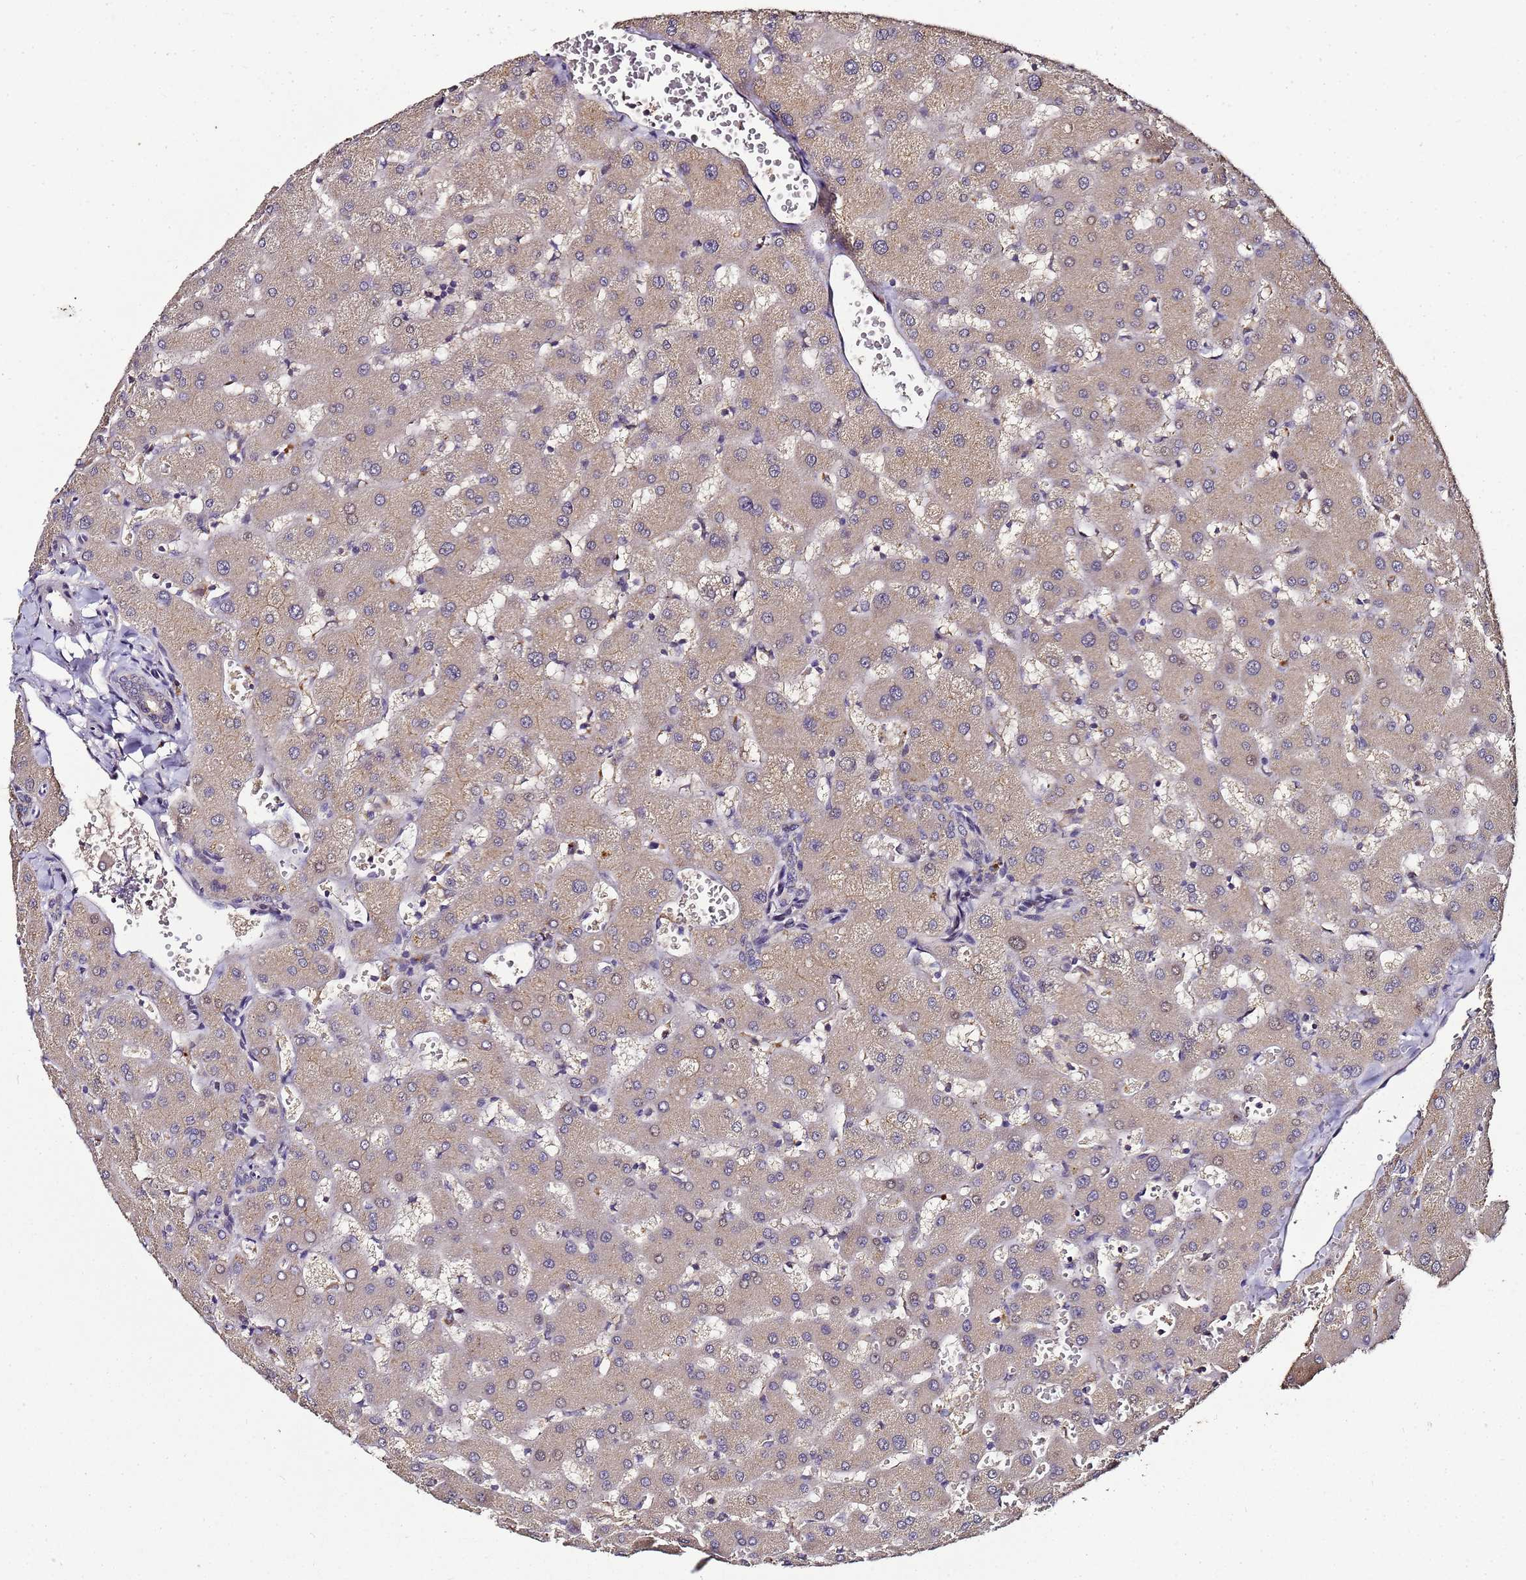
{"staining": {"intensity": "weak", "quantity": "<25%", "location": "cytoplasmic/membranous"}, "tissue": "liver", "cell_type": "Cholangiocytes", "image_type": "normal", "snomed": [{"axis": "morphology", "description": "Normal tissue, NOS"}, {"axis": "topography", "description": "Liver"}], "caption": "This image is of benign liver stained with immunohistochemistry (IHC) to label a protein in brown with the nuclei are counter-stained blue. There is no staining in cholangiocytes. Brightfield microscopy of immunohistochemistry (IHC) stained with DAB (brown) and hematoxylin (blue), captured at high magnification.", "gene": "LGI4", "patient": {"sex": "female", "age": 63}}